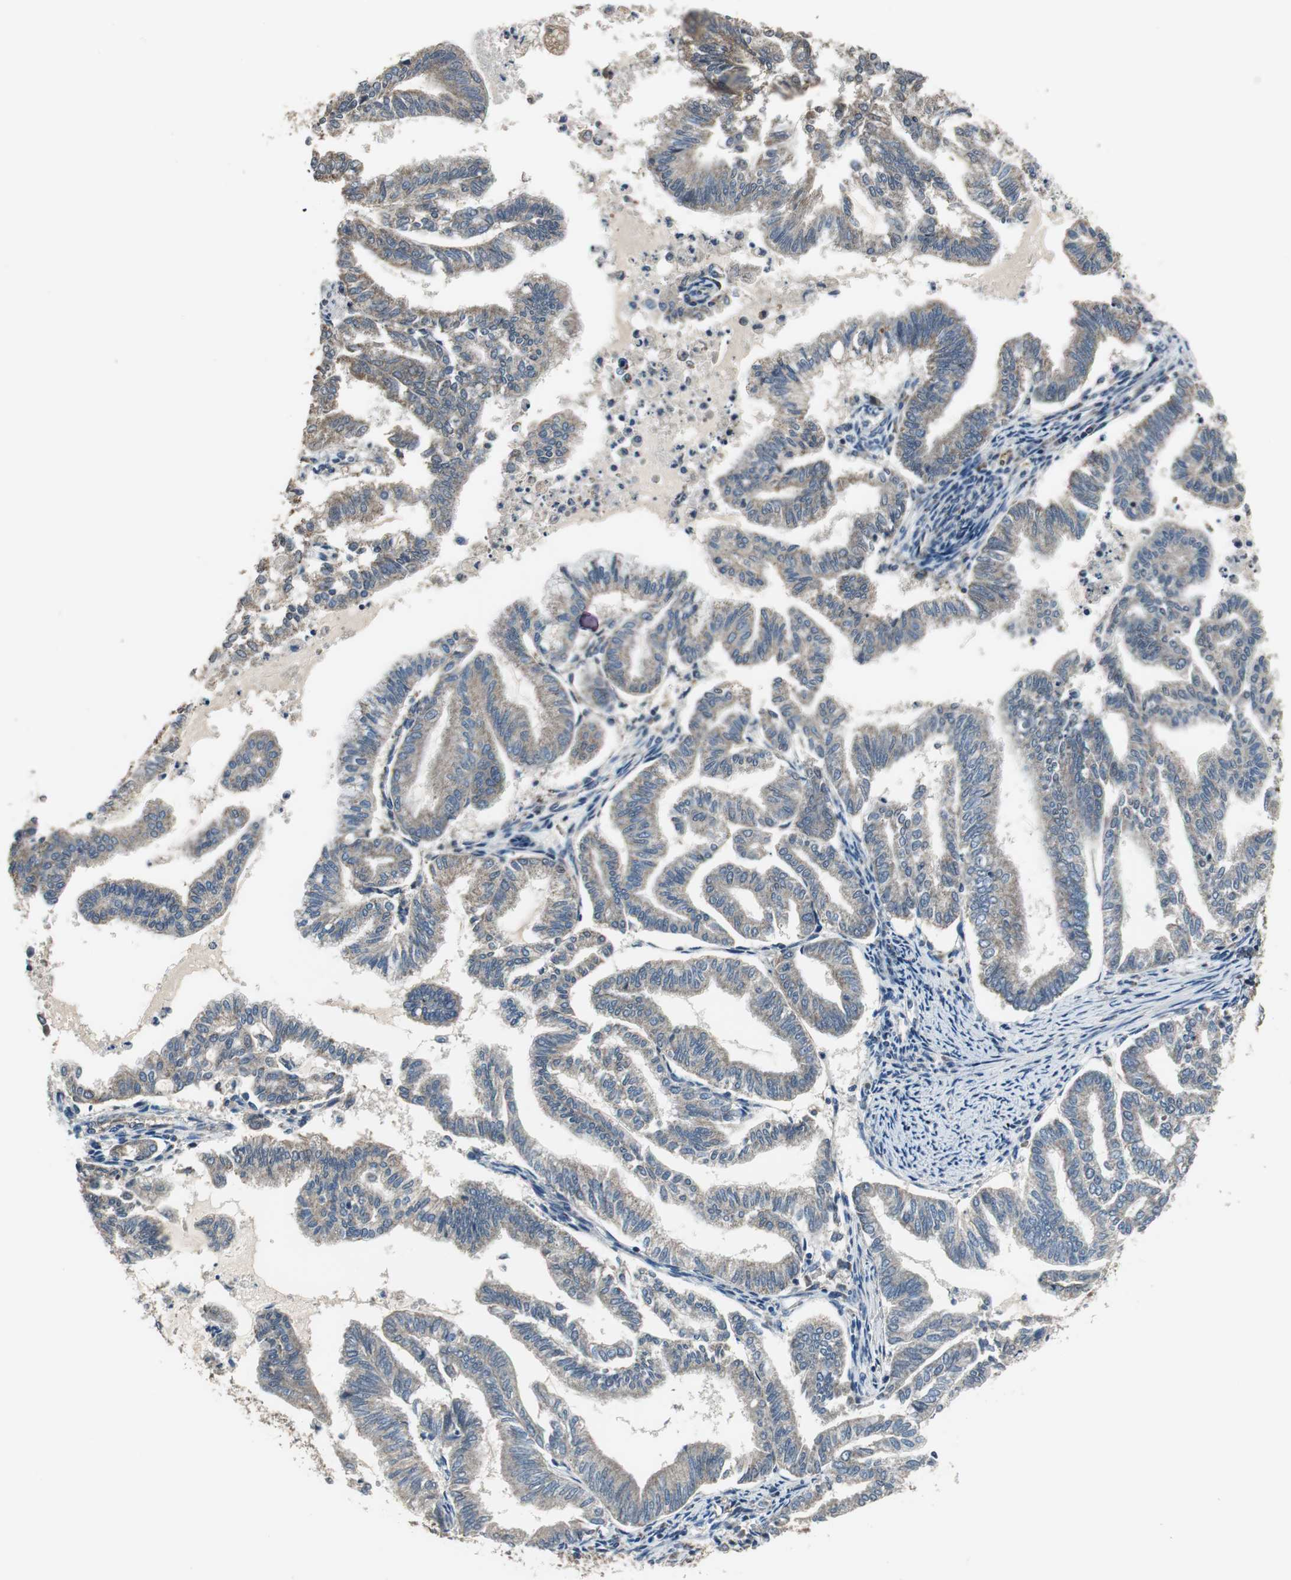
{"staining": {"intensity": "weak", "quantity": ">75%", "location": "cytoplasmic/membranous"}, "tissue": "endometrial cancer", "cell_type": "Tumor cells", "image_type": "cancer", "snomed": [{"axis": "morphology", "description": "Adenocarcinoma, NOS"}, {"axis": "topography", "description": "Endometrium"}], "caption": "Protein expression analysis of human adenocarcinoma (endometrial) reveals weak cytoplasmic/membranous positivity in about >75% of tumor cells.", "gene": "MSTO1", "patient": {"sex": "female", "age": 79}}